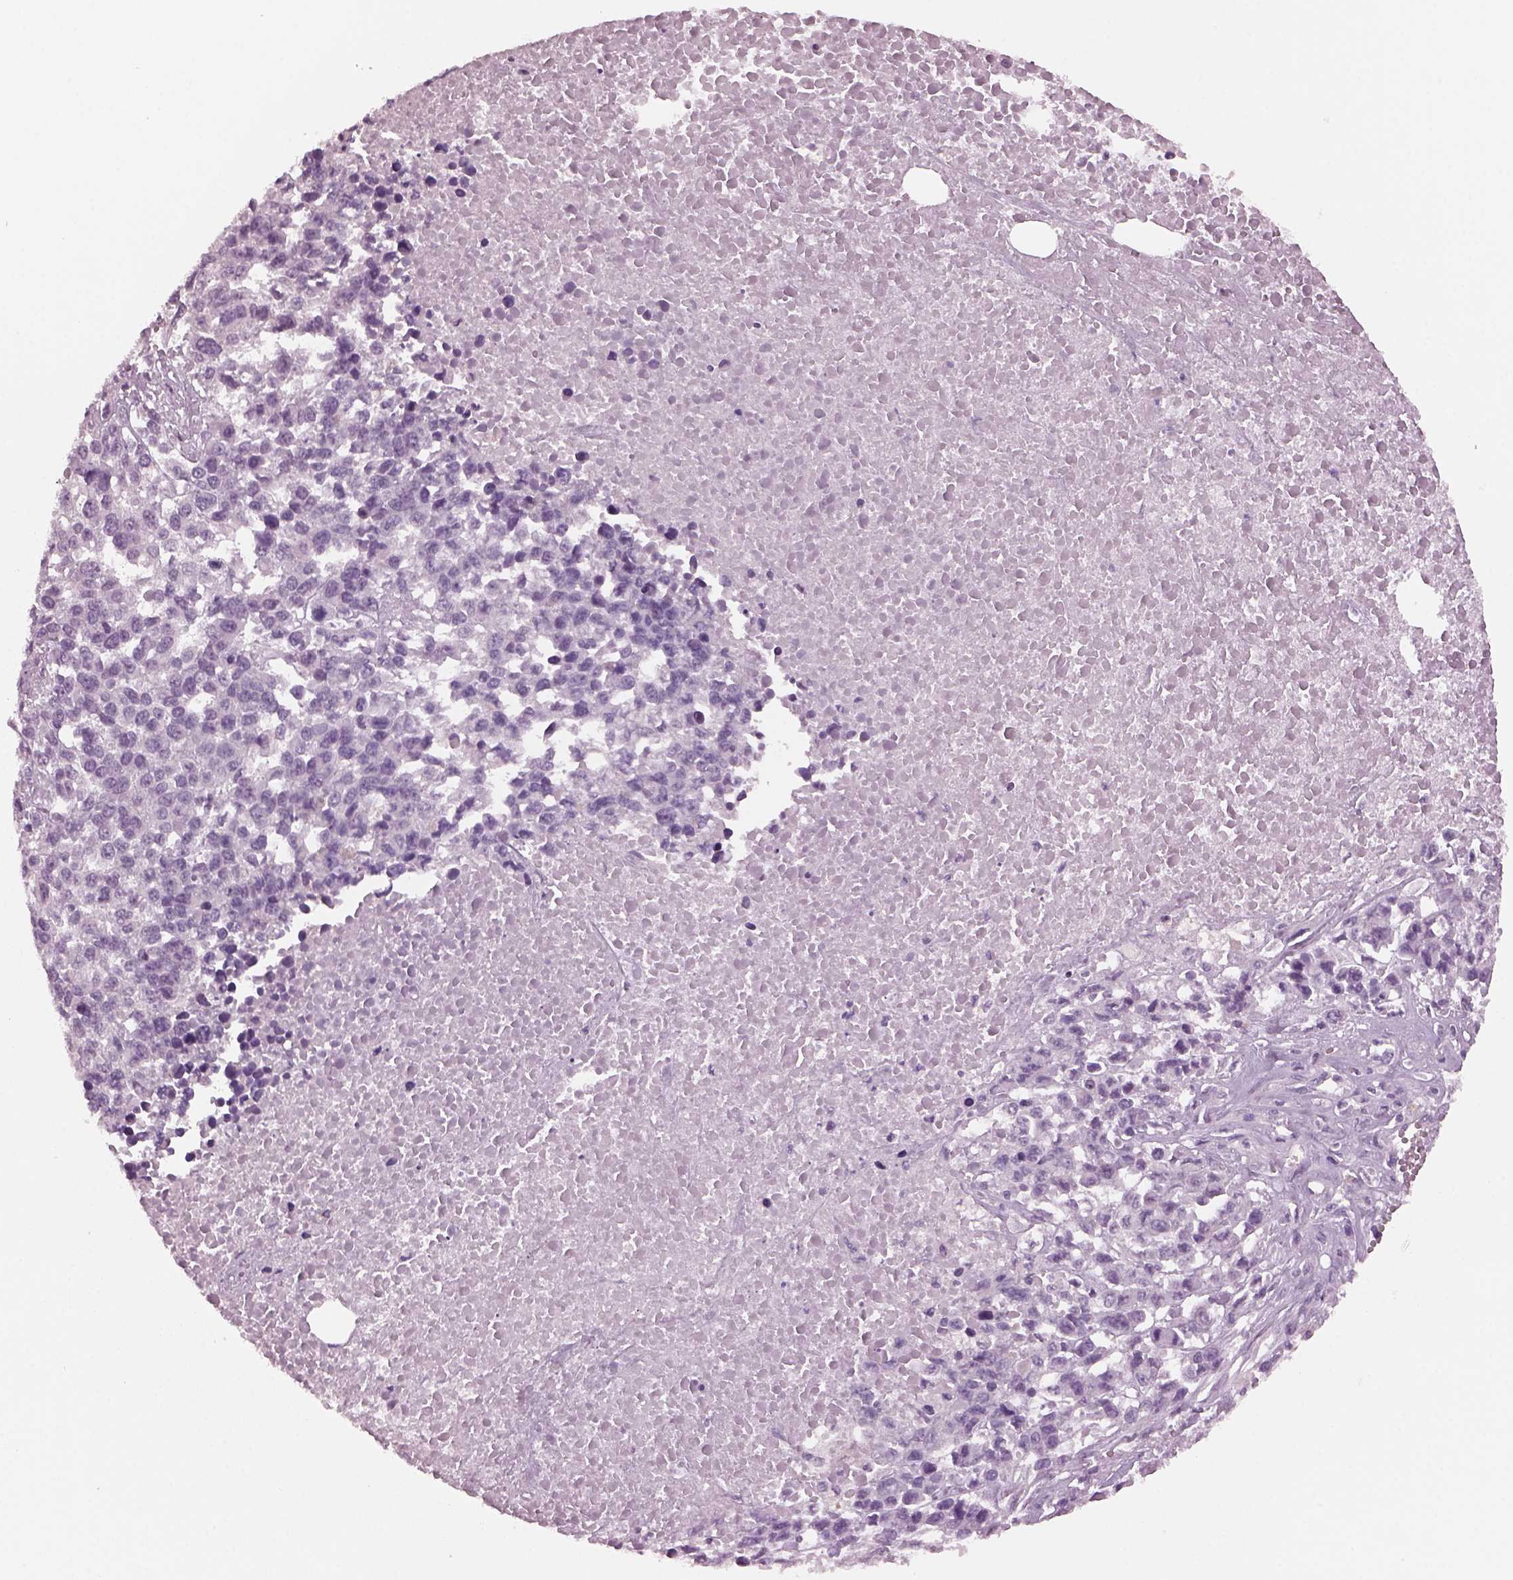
{"staining": {"intensity": "negative", "quantity": "none", "location": "none"}, "tissue": "melanoma", "cell_type": "Tumor cells", "image_type": "cancer", "snomed": [{"axis": "morphology", "description": "Malignant melanoma, Metastatic site"}, {"axis": "topography", "description": "Skin"}], "caption": "Malignant melanoma (metastatic site) was stained to show a protein in brown. There is no significant positivity in tumor cells. The staining was performed using DAB to visualize the protein expression in brown, while the nuclei were stained in blue with hematoxylin (Magnification: 20x).", "gene": "SHTN1", "patient": {"sex": "male", "age": 84}}